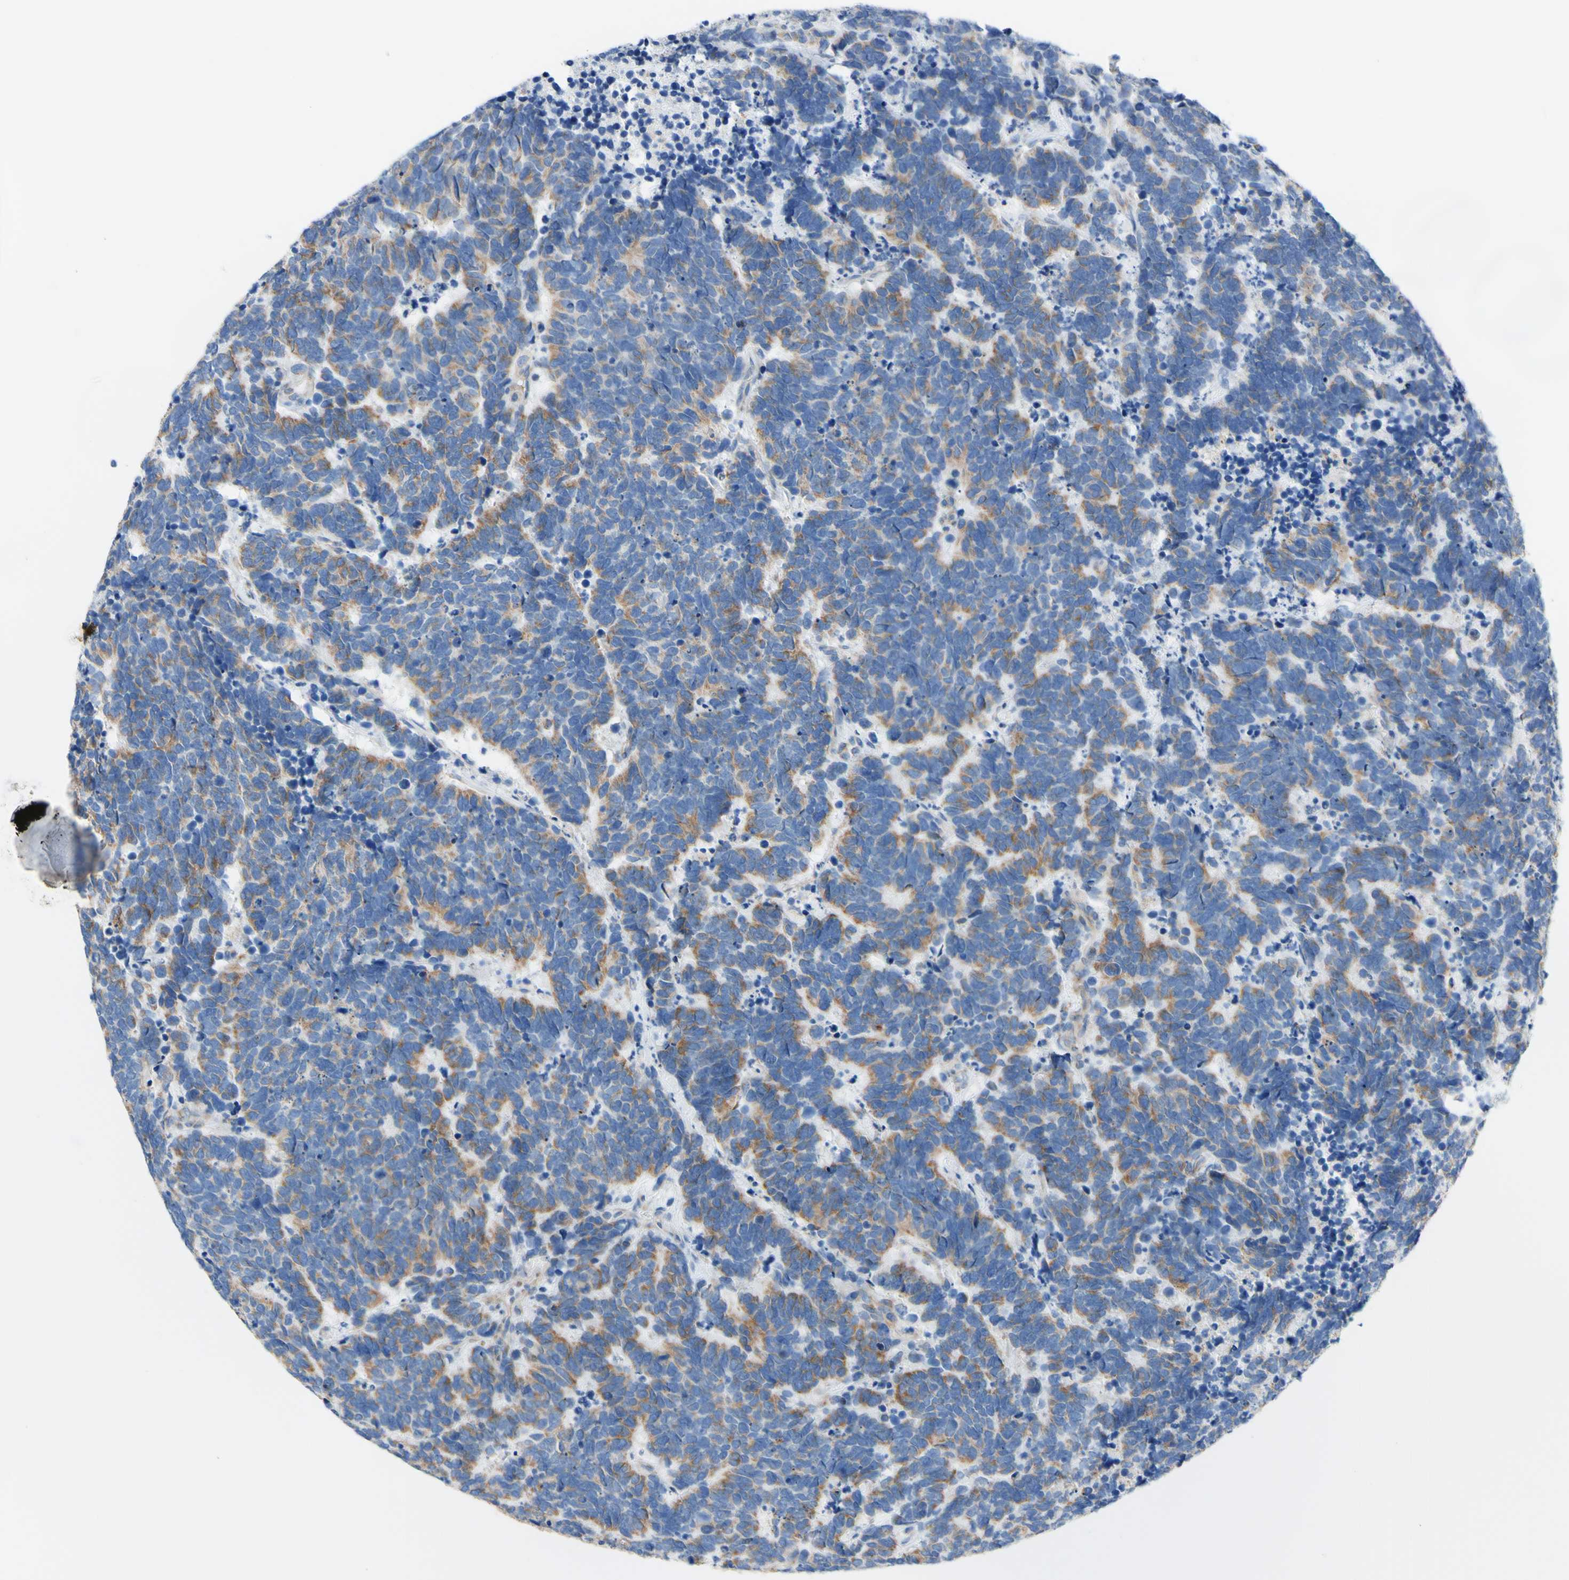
{"staining": {"intensity": "moderate", "quantity": "25%-75%", "location": "cytoplasmic/membranous"}, "tissue": "carcinoid", "cell_type": "Tumor cells", "image_type": "cancer", "snomed": [{"axis": "morphology", "description": "Carcinoma, NOS"}, {"axis": "morphology", "description": "Carcinoid, malignant, NOS"}, {"axis": "topography", "description": "Urinary bladder"}], "caption": "Immunohistochemical staining of human carcinoid demonstrates moderate cytoplasmic/membranous protein expression in approximately 25%-75% of tumor cells.", "gene": "RETREG2", "patient": {"sex": "male", "age": 57}}